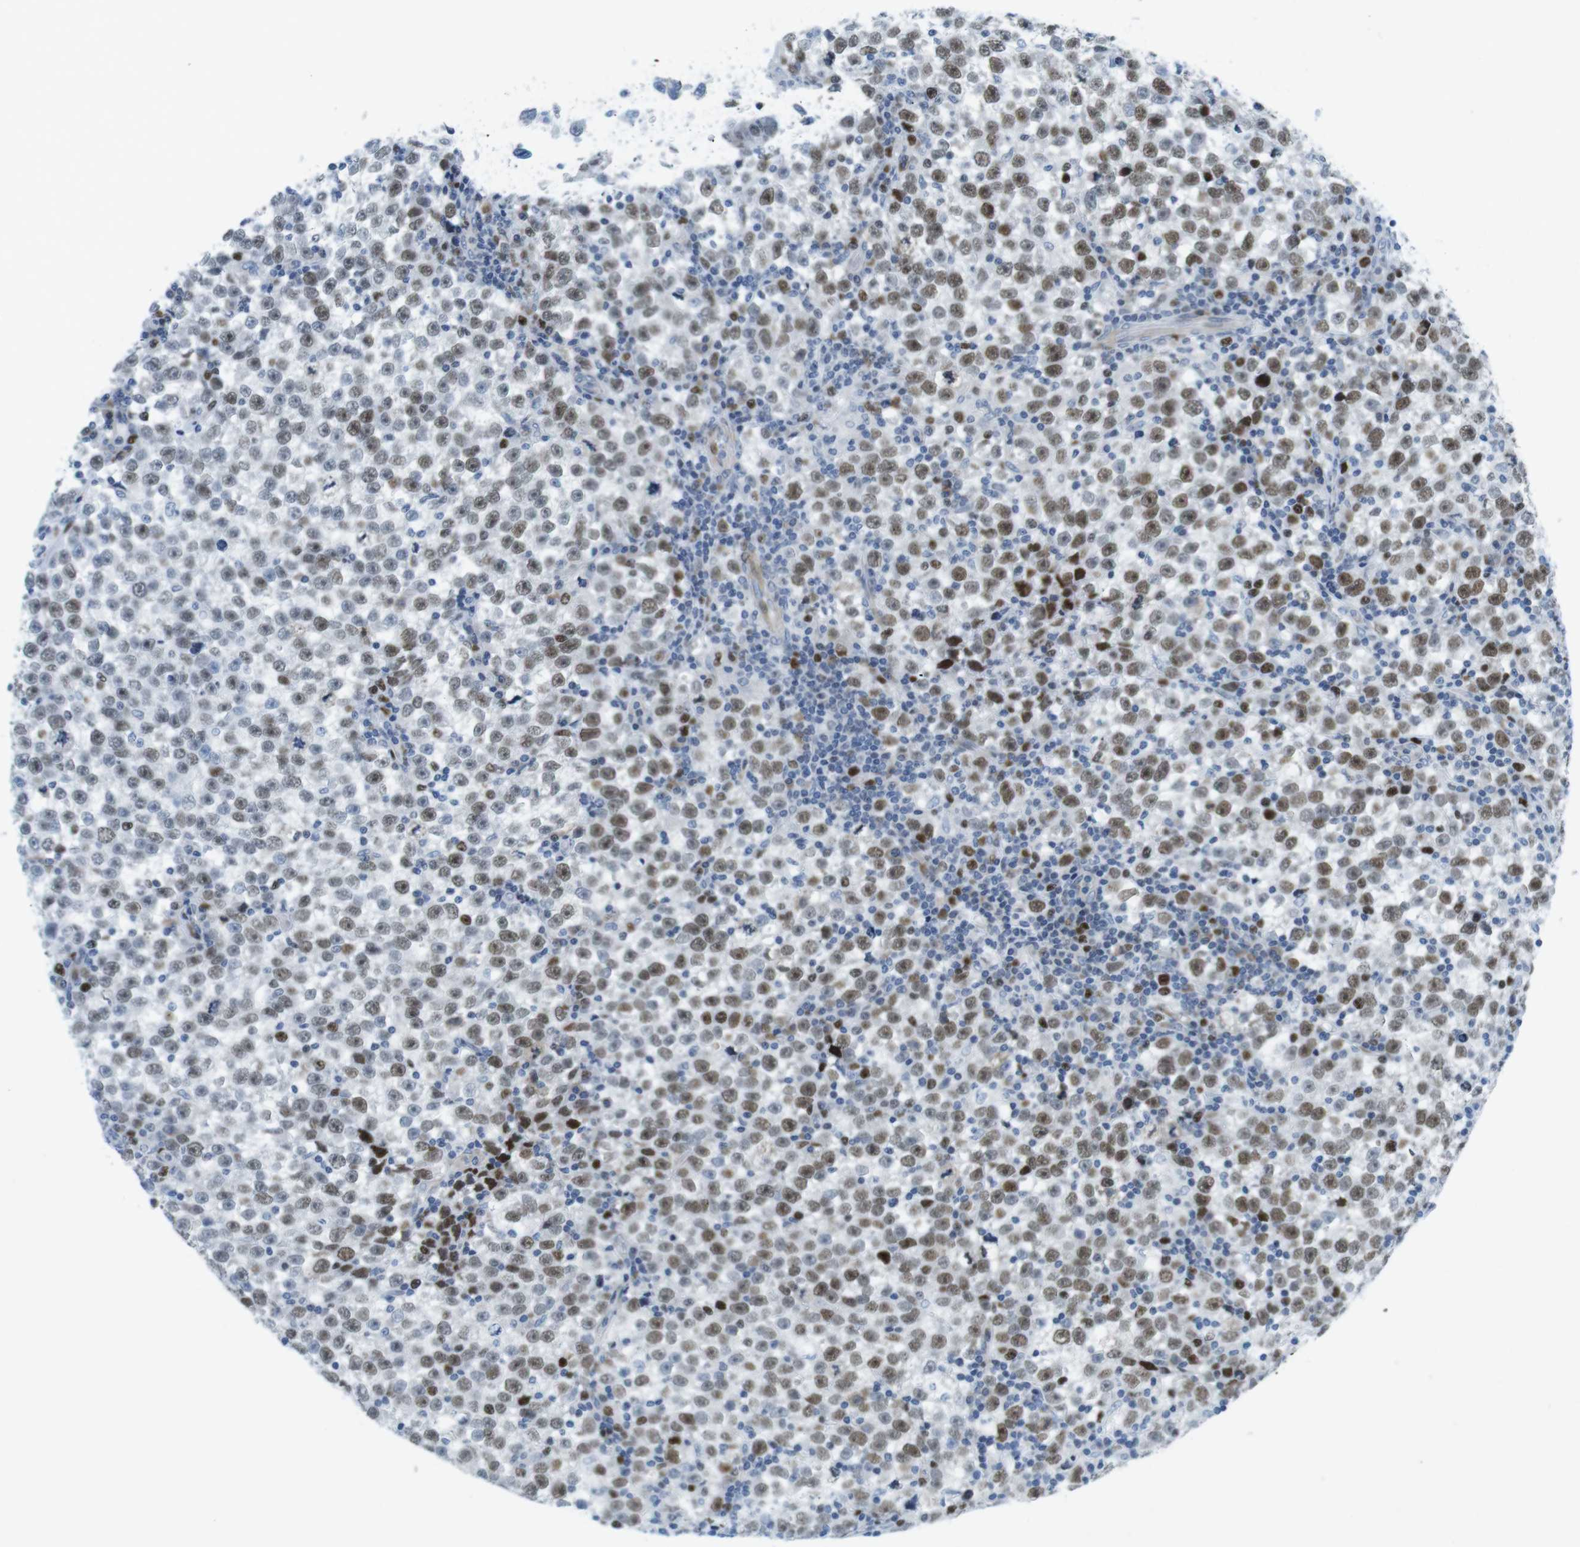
{"staining": {"intensity": "moderate", "quantity": ">75%", "location": "nuclear"}, "tissue": "testis cancer", "cell_type": "Tumor cells", "image_type": "cancer", "snomed": [{"axis": "morphology", "description": "Seminoma, NOS"}, {"axis": "topography", "description": "Testis"}], "caption": "Testis cancer (seminoma) stained for a protein (brown) reveals moderate nuclear positive staining in approximately >75% of tumor cells.", "gene": "CHAF1A", "patient": {"sex": "male", "age": 43}}